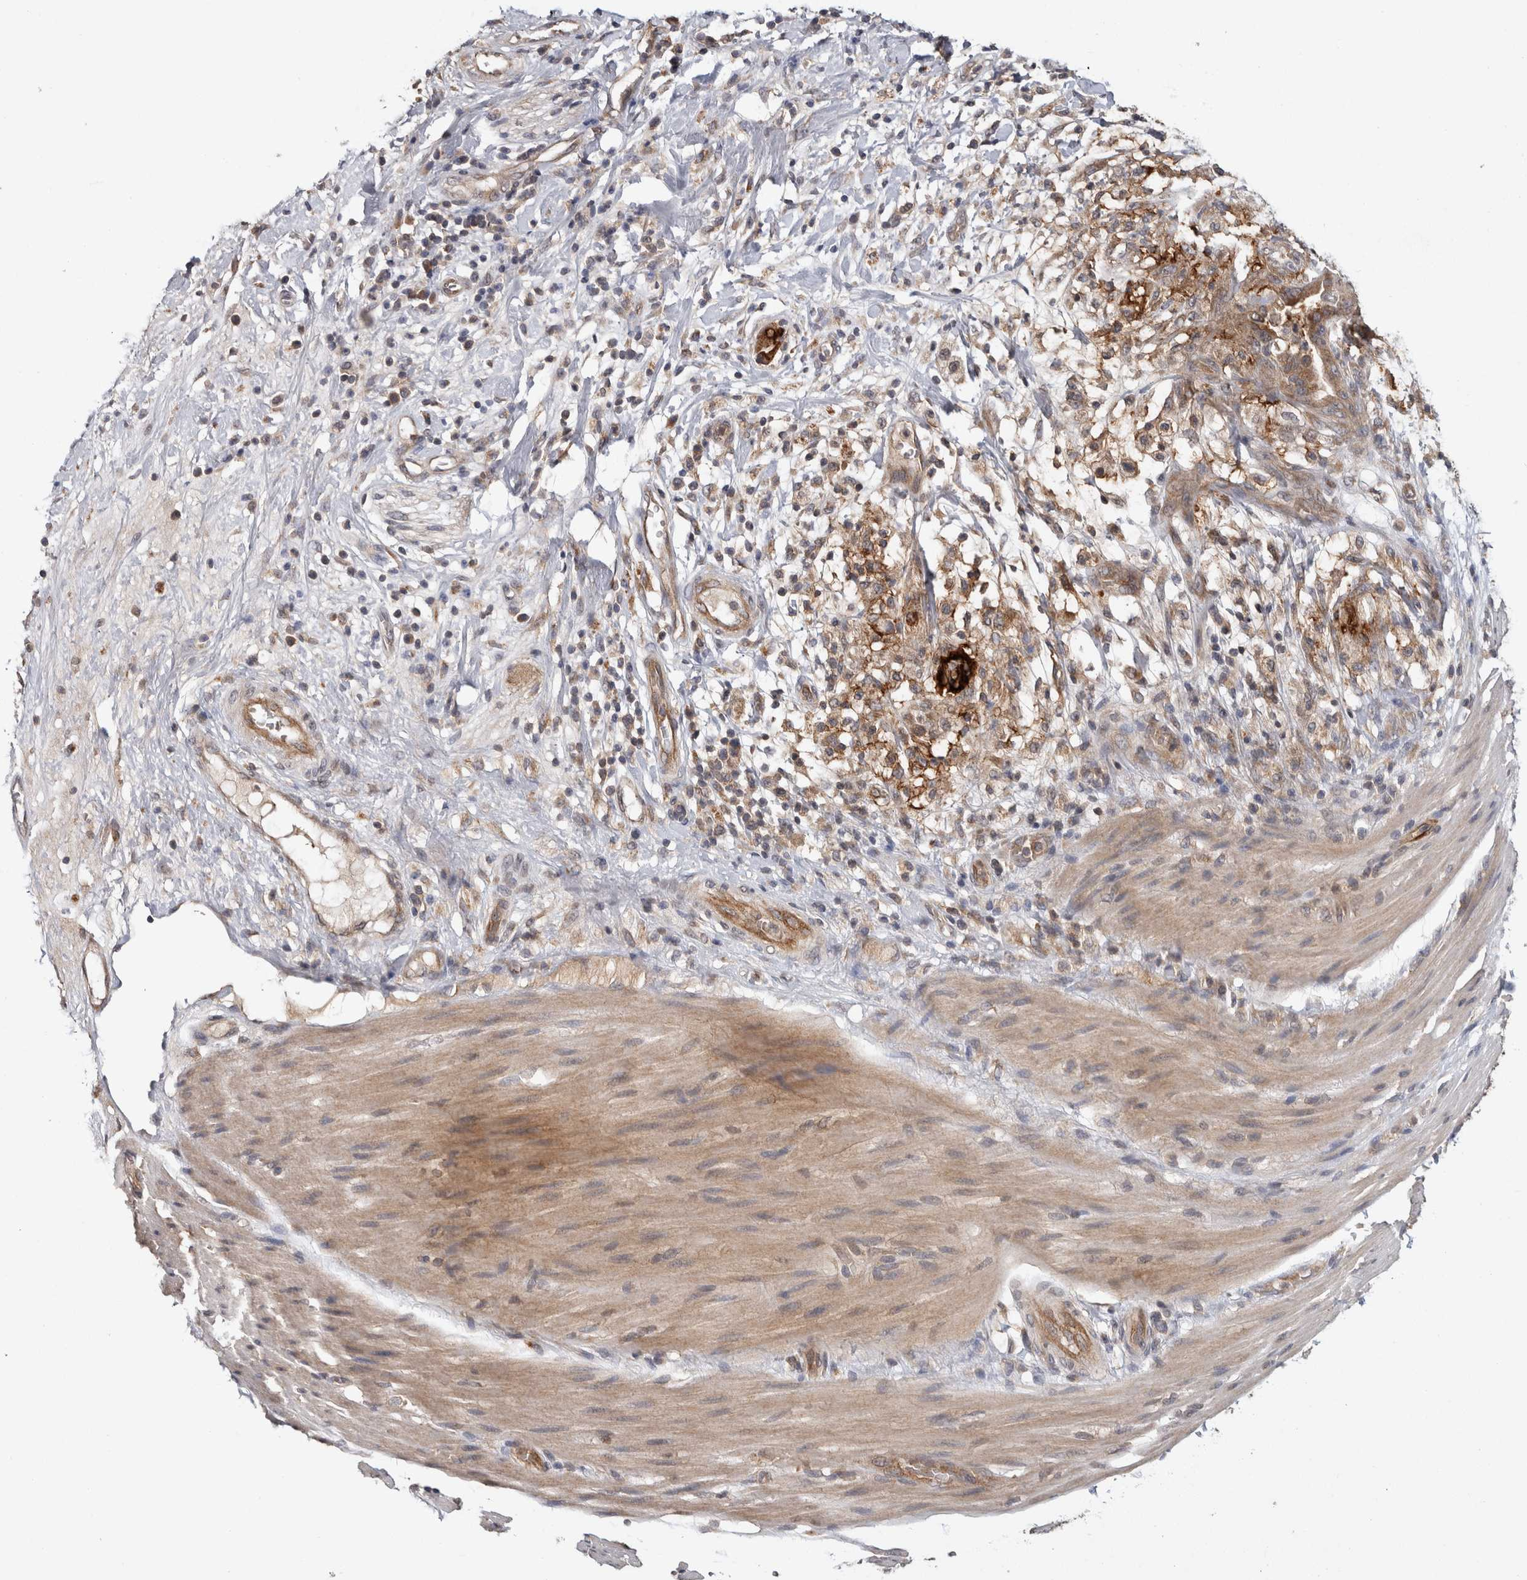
{"staining": {"intensity": "moderate", "quantity": ">75%", "location": "cytoplasmic/membranous"}, "tissue": "pancreatic cancer", "cell_type": "Tumor cells", "image_type": "cancer", "snomed": [{"axis": "morphology", "description": "Adenocarcinoma, NOS"}, {"axis": "topography", "description": "Pancreas"}], "caption": "There is medium levels of moderate cytoplasmic/membranous positivity in tumor cells of adenocarcinoma (pancreatic), as demonstrated by immunohistochemical staining (brown color).", "gene": "HMOX2", "patient": {"sex": "male", "age": 63}}